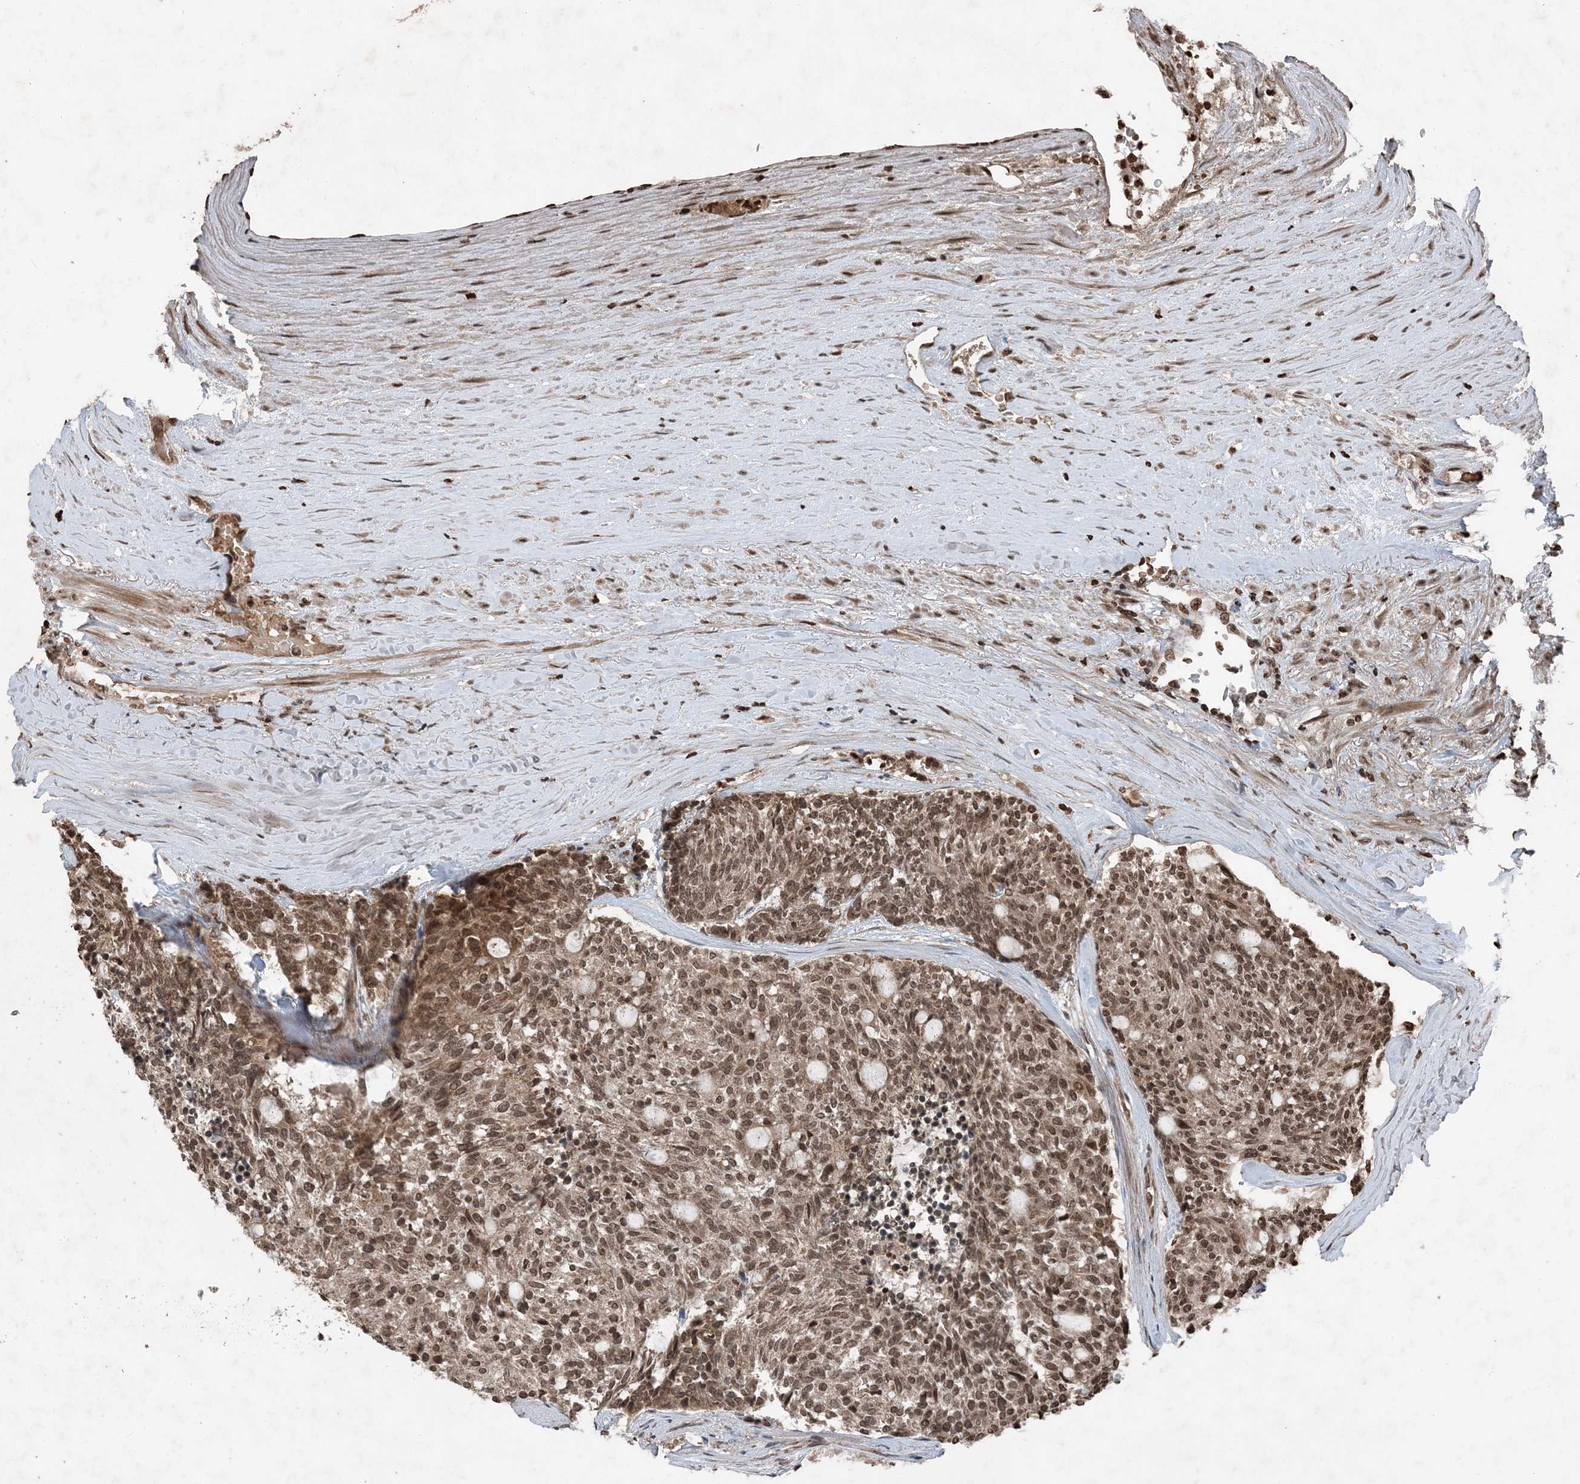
{"staining": {"intensity": "moderate", "quantity": ">75%", "location": "cytoplasmic/membranous,nuclear"}, "tissue": "carcinoid", "cell_type": "Tumor cells", "image_type": "cancer", "snomed": [{"axis": "morphology", "description": "Carcinoid, malignant, NOS"}, {"axis": "topography", "description": "Pancreas"}], "caption": "Human carcinoid (malignant) stained with a protein marker shows moderate staining in tumor cells.", "gene": "ZFAND2B", "patient": {"sex": "female", "age": 54}}